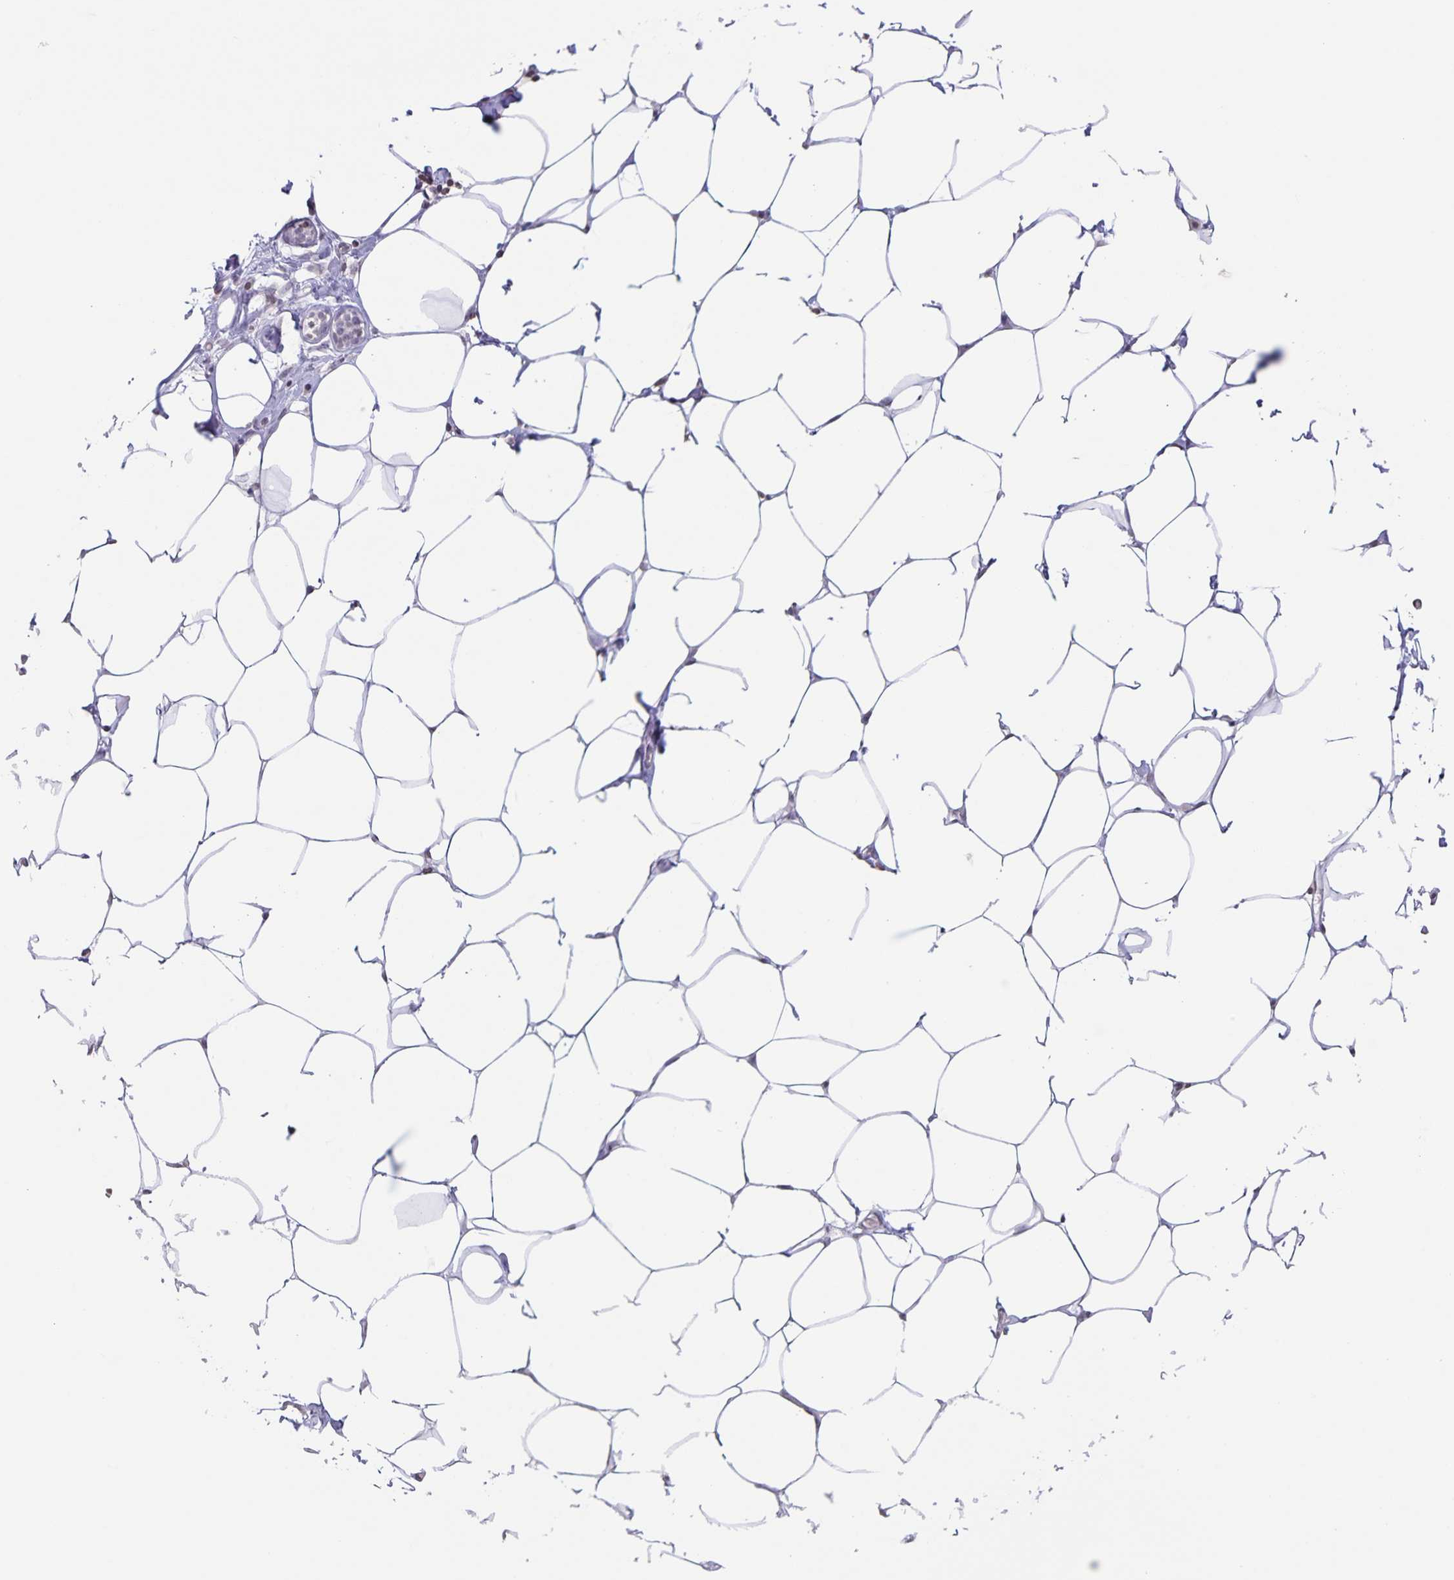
{"staining": {"intensity": "negative", "quantity": "none", "location": "none"}, "tissue": "breast", "cell_type": "Adipocytes", "image_type": "normal", "snomed": [{"axis": "morphology", "description": "Normal tissue, NOS"}, {"axis": "topography", "description": "Breast"}], "caption": "Histopathology image shows no protein staining in adipocytes of normal breast.", "gene": "AQP4", "patient": {"sex": "female", "age": 27}}